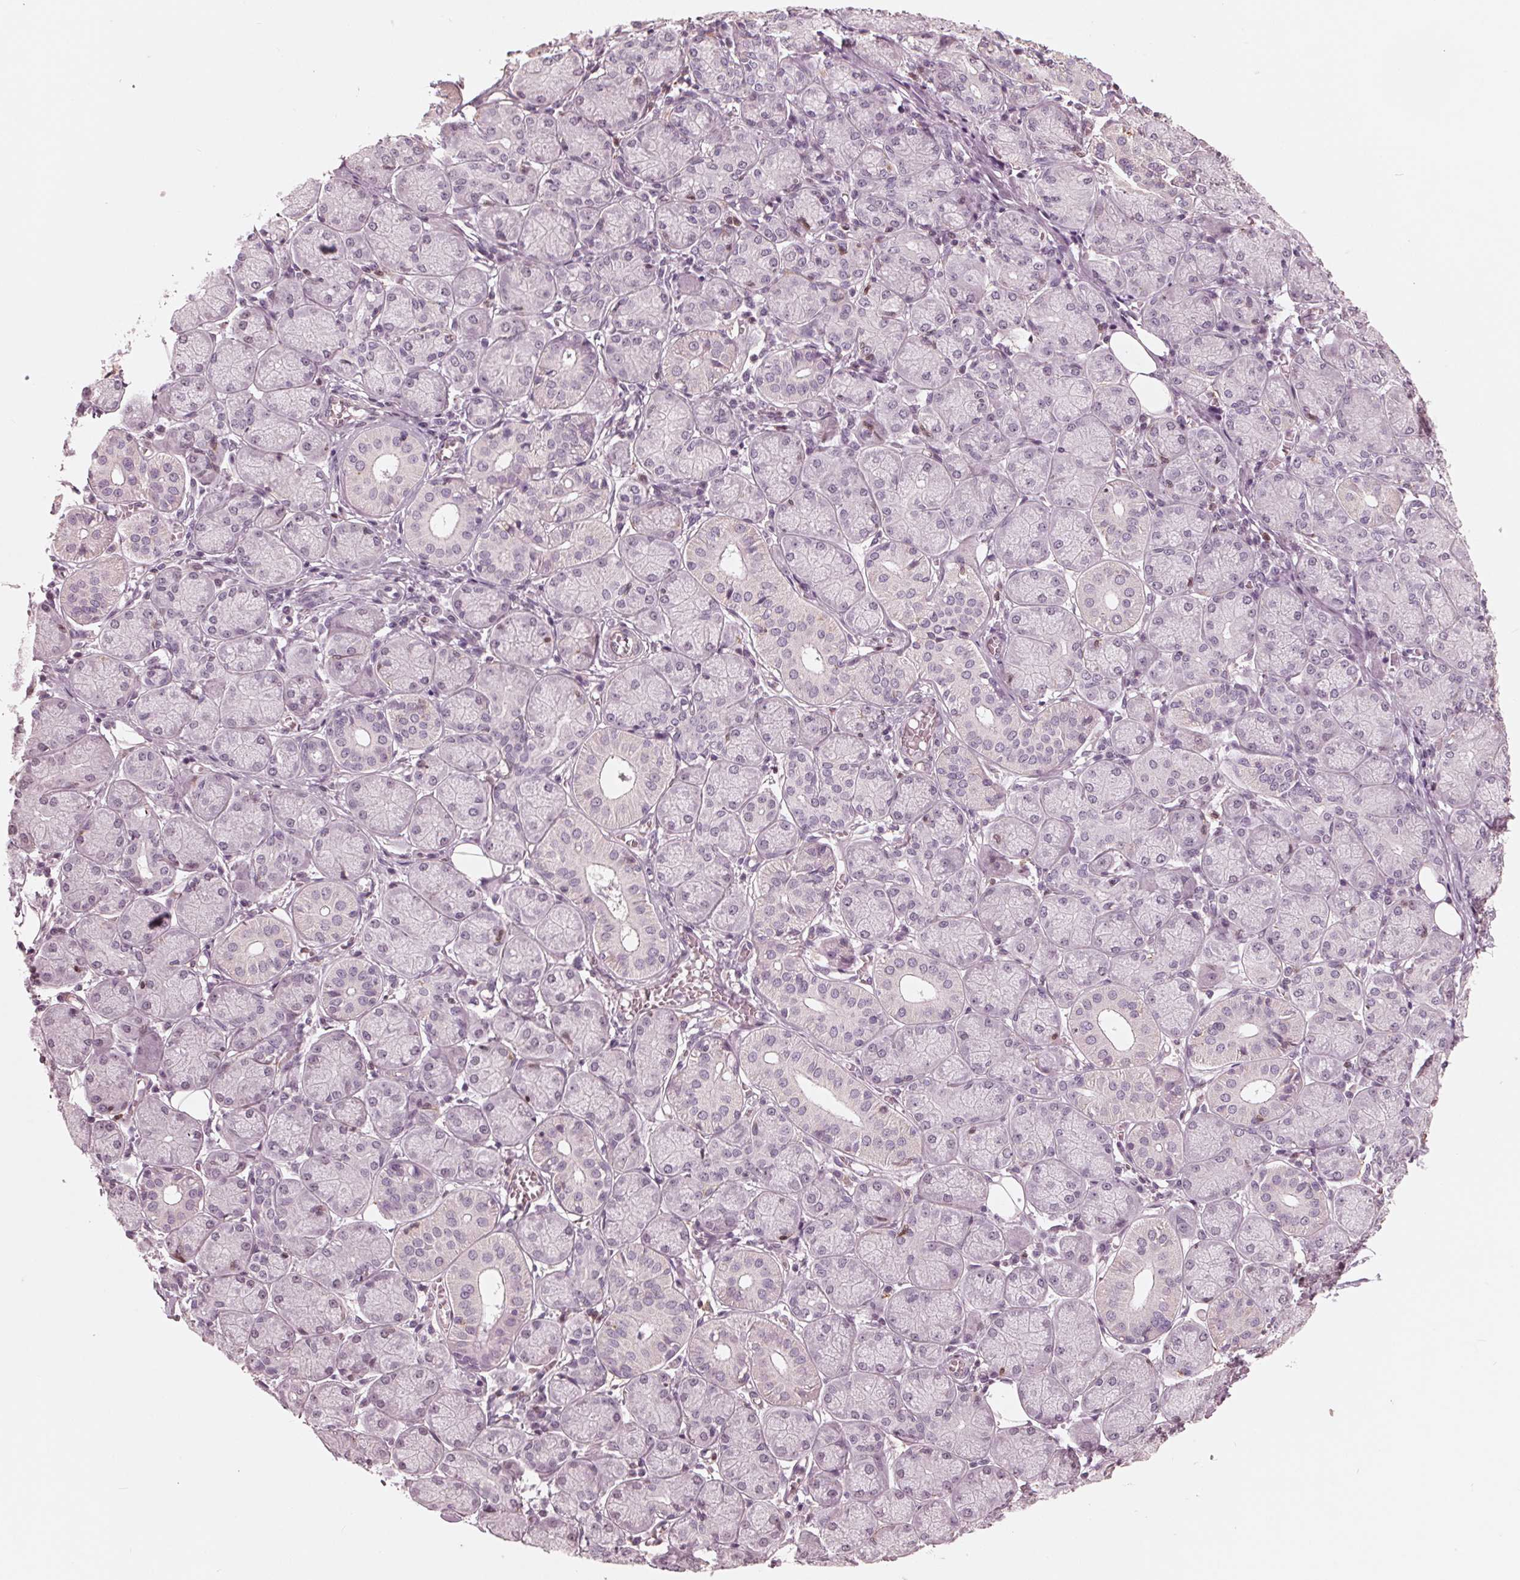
{"staining": {"intensity": "weak", "quantity": "<25%", "location": "nuclear"}, "tissue": "salivary gland", "cell_type": "Glandular cells", "image_type": "normal", "snomed": [{"axis": "morphology", "description": "Normal tissue, NOS"}, {"axis": "topography", "description": "Salivary gland"}, {"axis": "topography", "description": "Peripheral nerve tissue"}], "caption": "Glandular cells show no significant positivity in normal salivary gland. (Brightfield microscopy of DAB (3,3'-diaminobenzidine) immunohistochemistry at high magnification).", "gene": "ING3", "patient": {"sex": "female", "age": 24}}